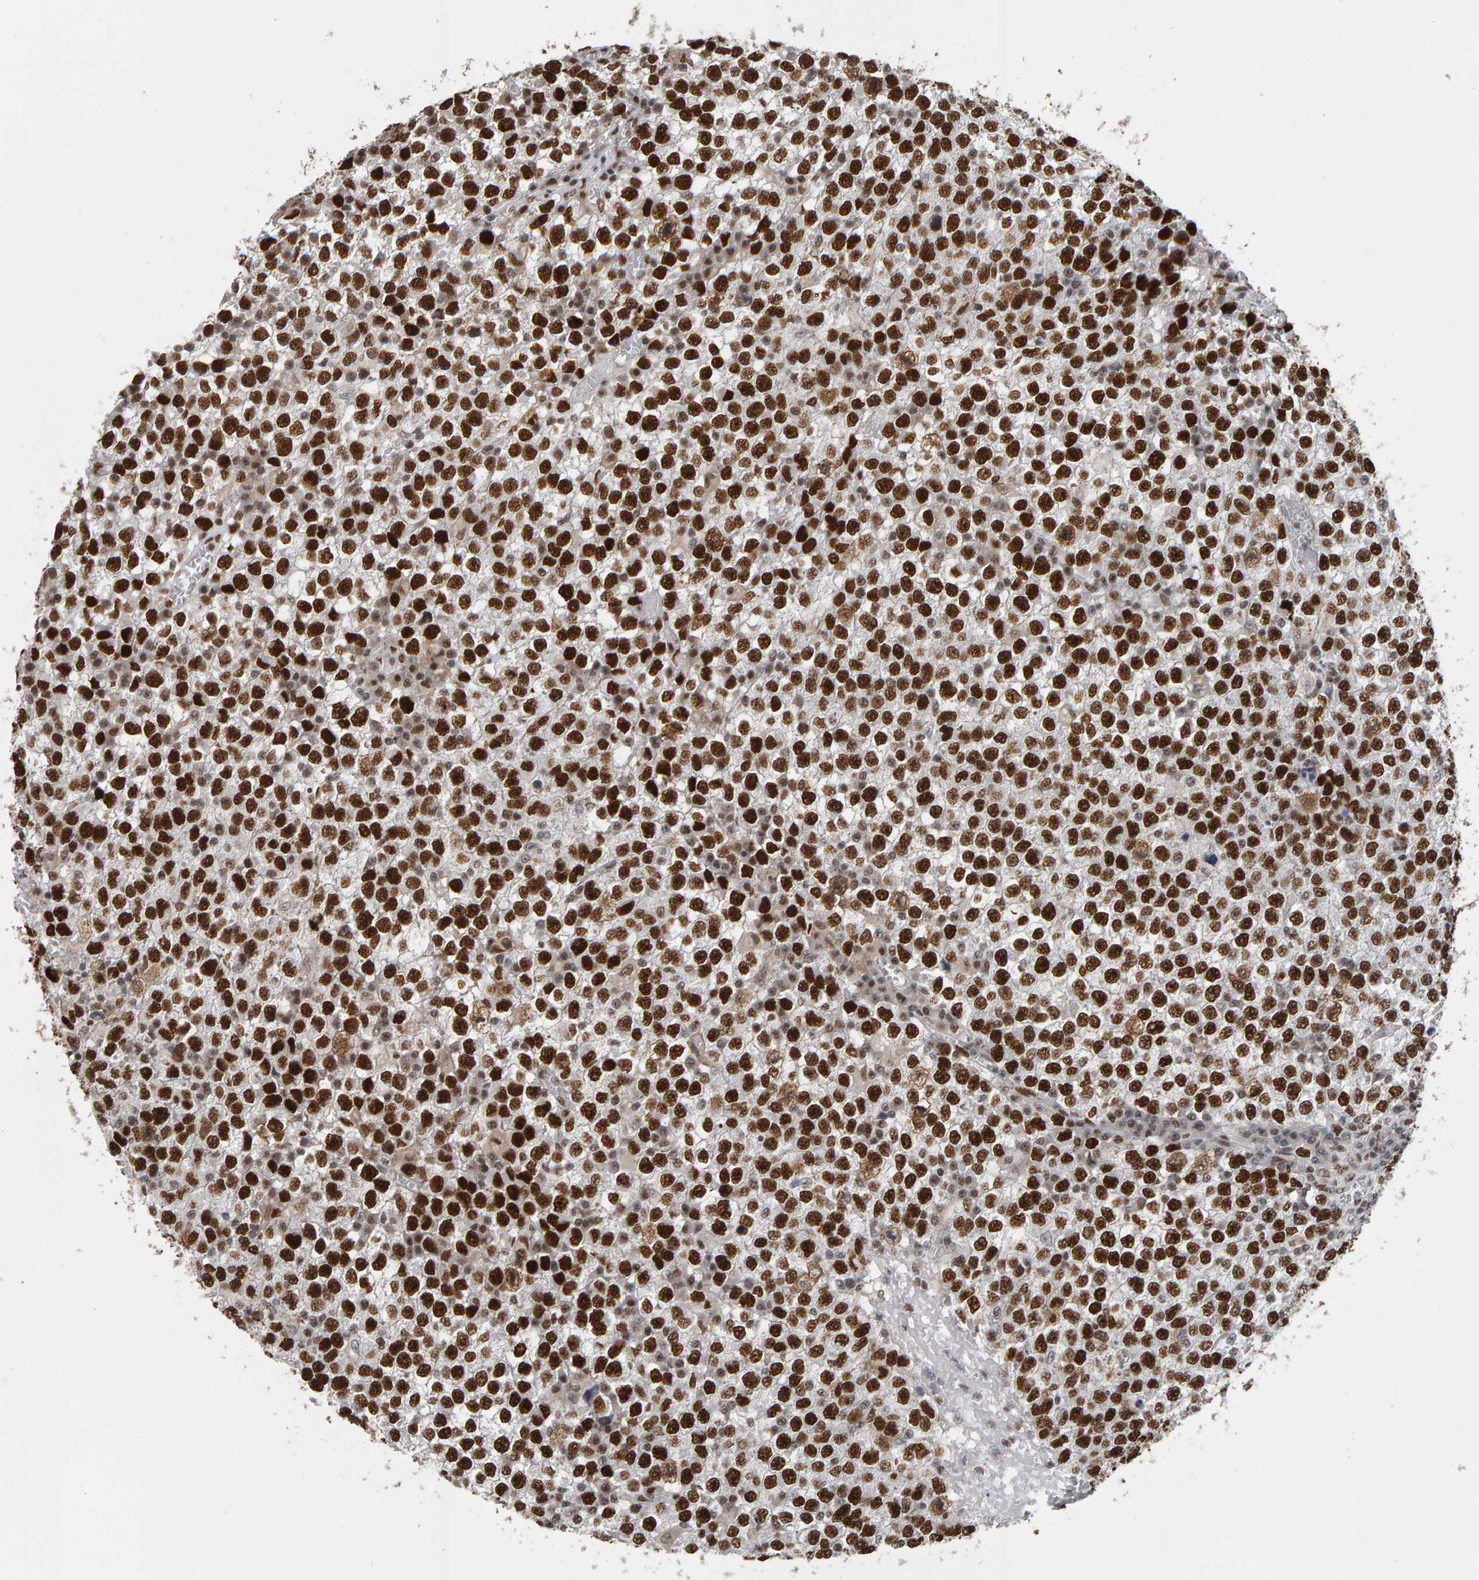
{"staining": {"intensity": "strong", "quantity": ">75%", "location": "nuclear"}, "tissue": "testis cancer", "cell_type": "Tumor cells", "image_type": "cancer", "snomed": [{"axis": "morphology", "description": "Seminoma, NOS"}, {"axis": "topography", "description": "Testis"}], "caption": "High-magnification brightfield microscopy of testis seminoma stained with DAB (brown) and counterstained with hematoxylin (blue). tumor cells exhibit strong nuclear positivity is present in approximately>75% of cells.", "gene": "ATF7IP", "patient": {"sex": "male", "age": 65}}